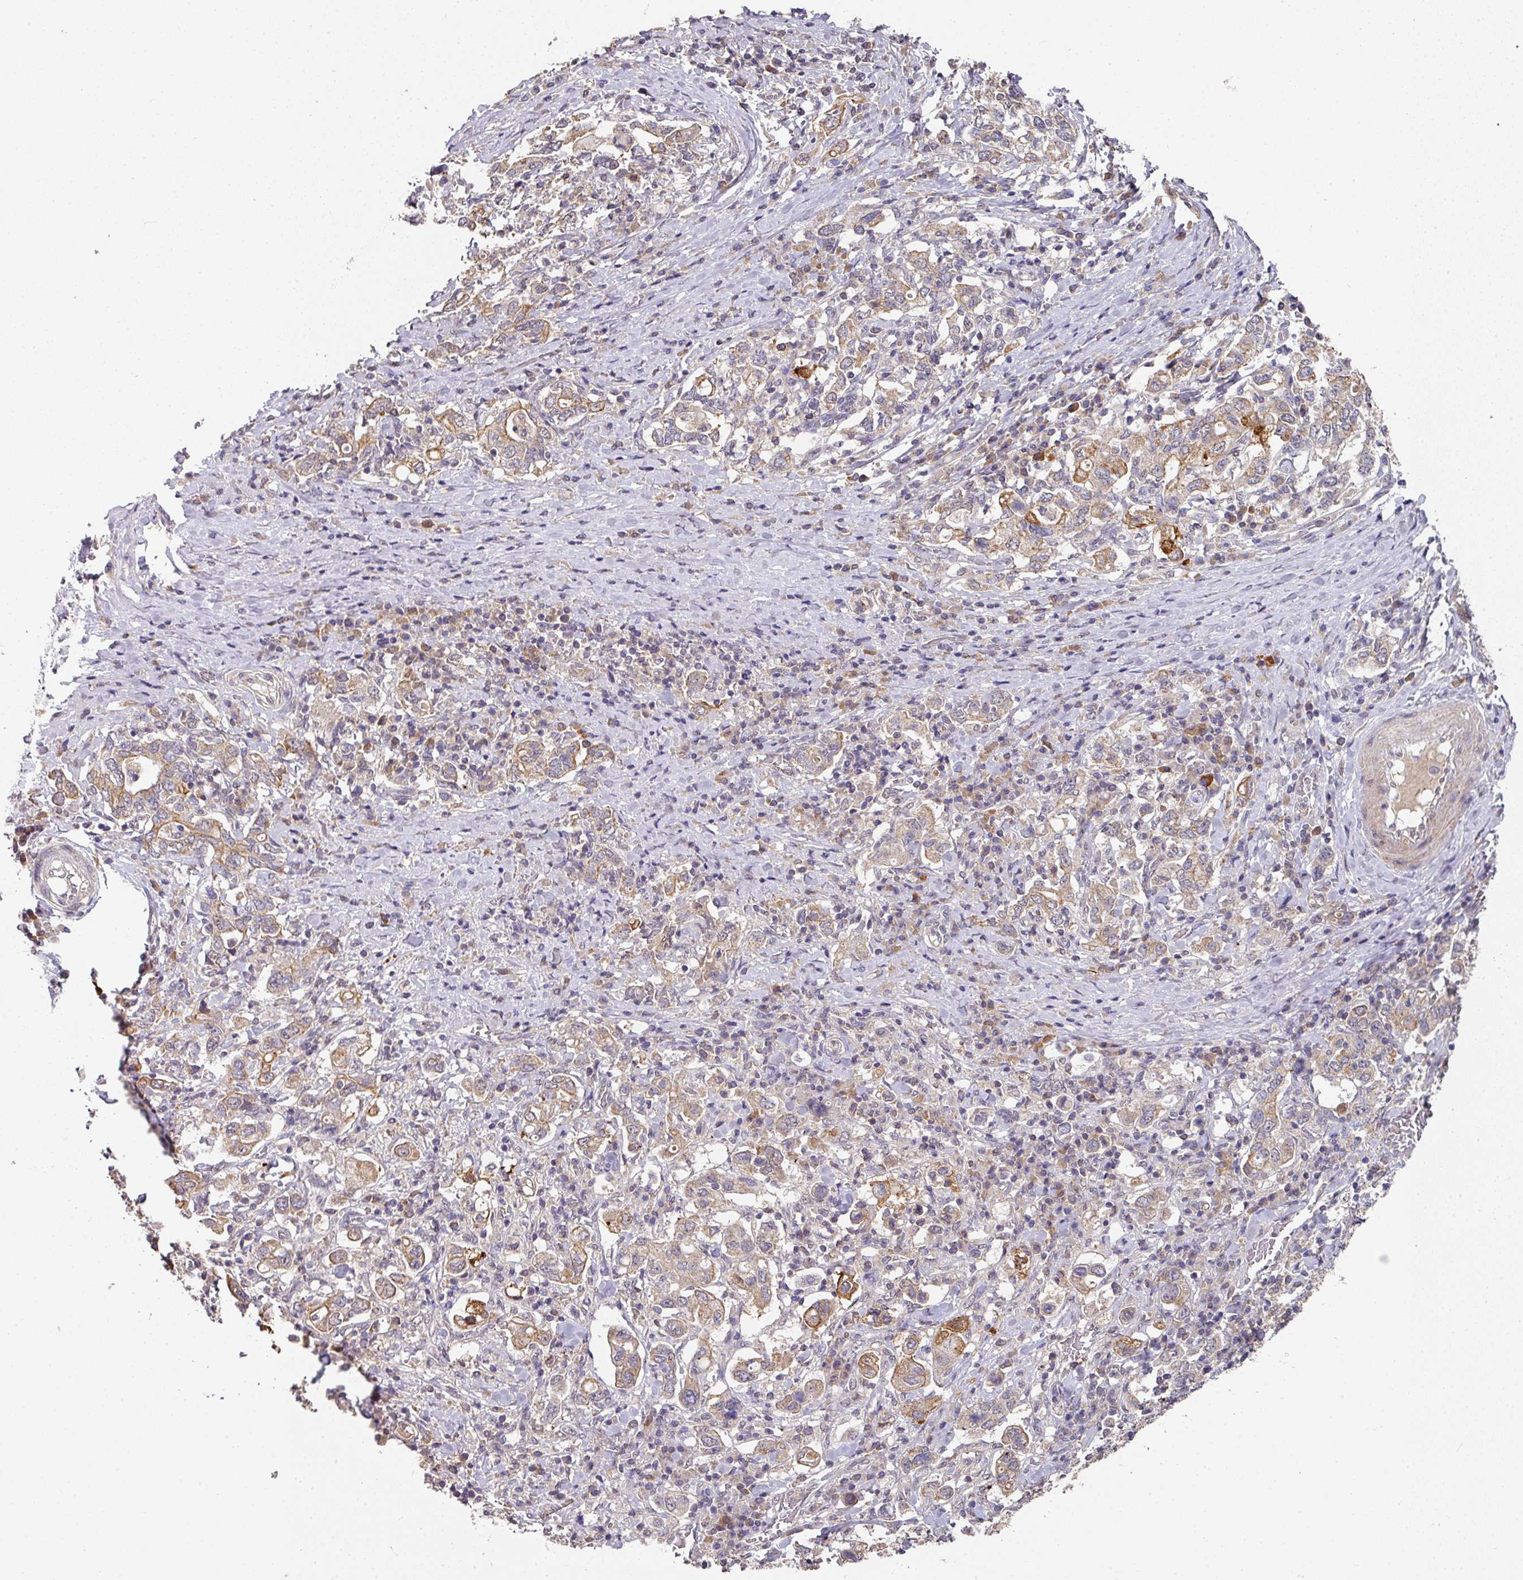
{"staining": {"intensity": "moderate", "quantity": "25%-75%", "location": "cytoplasmic/membranous"}, "tissue": "stomach cancer", "cell_type": "Tumor cells", "image_type": "cancer", "snomed": [{"axis": "morphology", "description": "Adenocarcinoma, NOS"}, {"axis": "topography", "description": "Stomach, upper"}, {"axis": "topography", "description": "Stomach"}], "caption": "A micrograph of stomach cancer (adenocarcinoma) stained for a protein shows moderate cytoplasmic/membranous brown staining in tumor cells.", "gene": "EXTL3", "patient": {"sex": "male", "age": 62}}